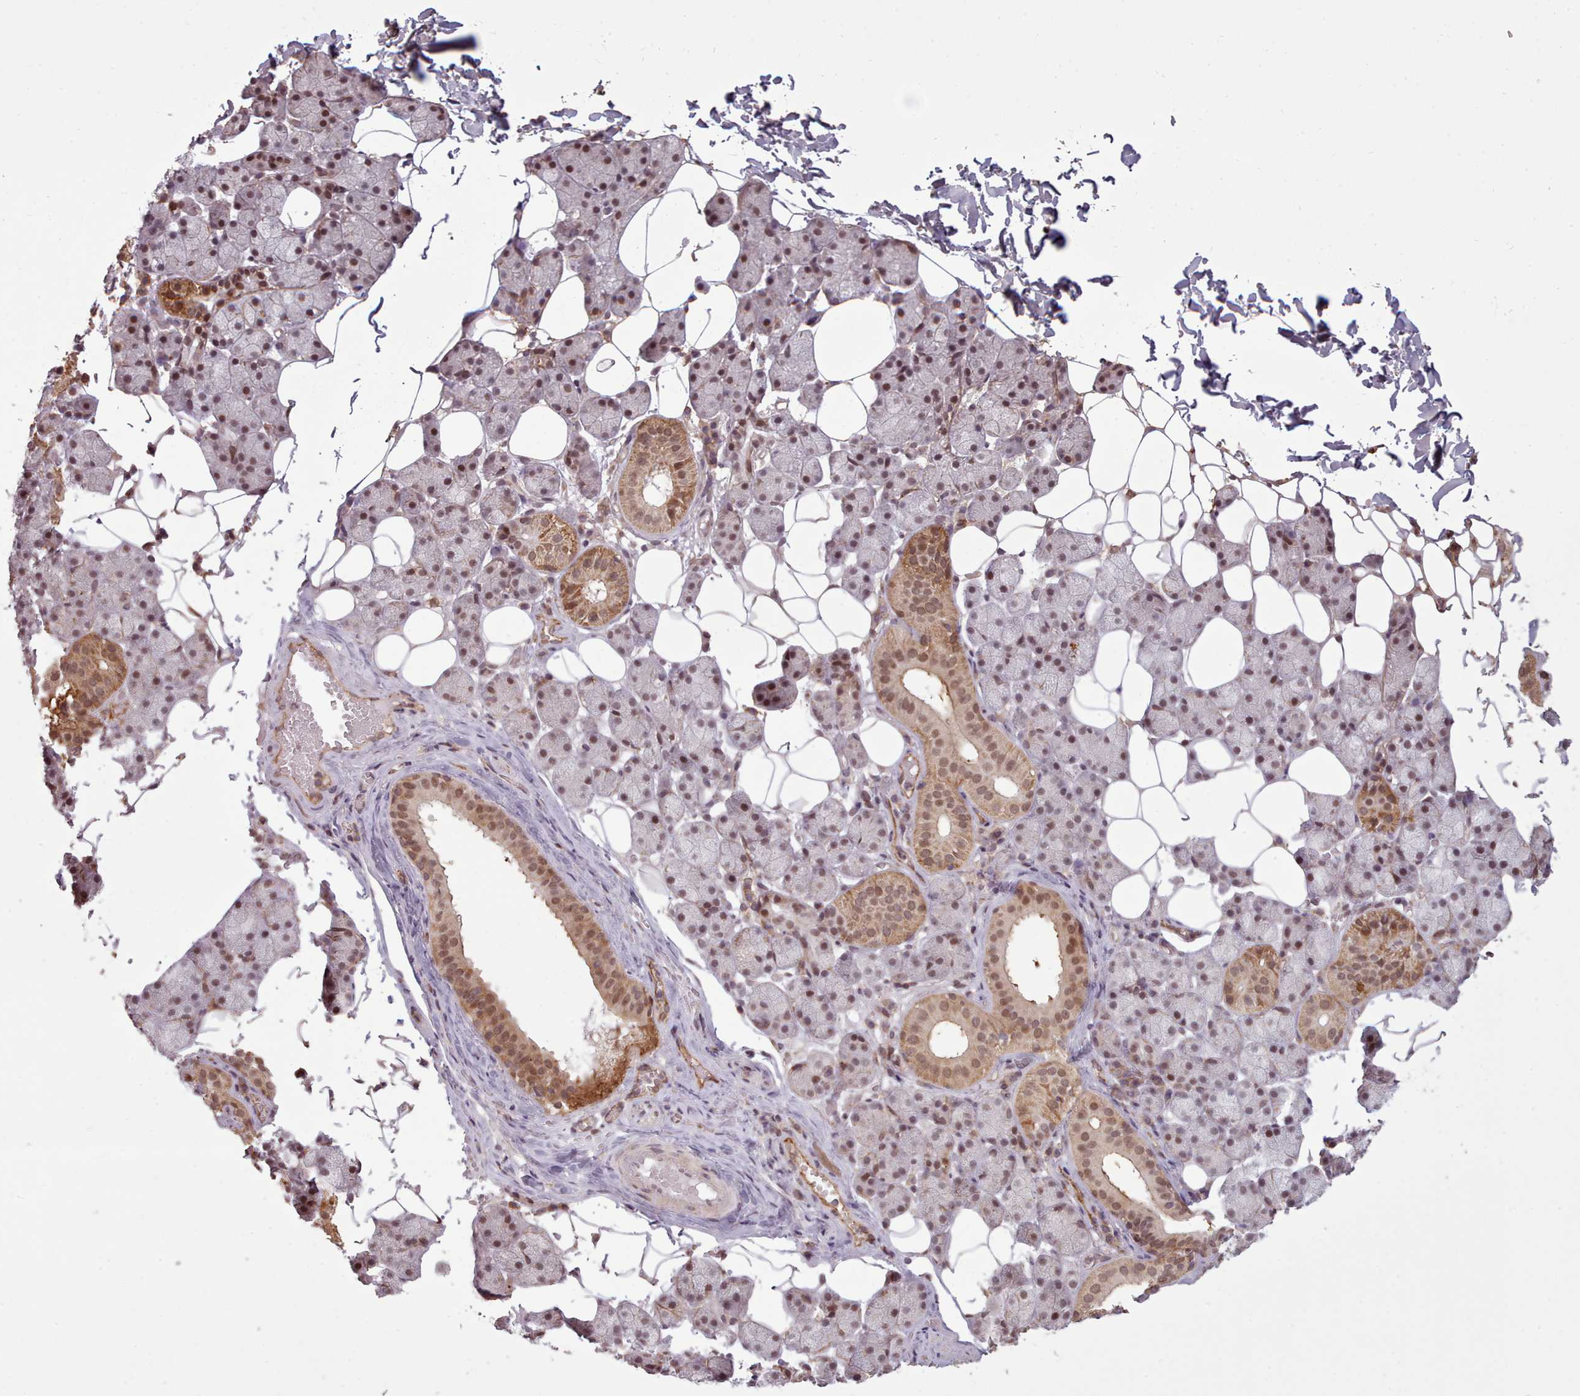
{"staining": {"intensity": "moderate", "quantity": "25%-75%", "location": "cytoplasmic/membranous,nuclear"}, "tissue": "salivary gland", "cell_type": "Glandular cells", "image_type": "normal", "snomed": [{"axis": "morphology", "description": "Normal tissue, NOS"}, {"axis": "topography", "description": "Salivary gland"}], "caption": "Immunohistochemical staining of normal human salivary gland shows moderate cytoplasmic/membranous,nuclear protein expression in about 25%-75% of glandular cells.", "gene": "ZMYM4", "patient": {"sex": "female", "age": 33}}